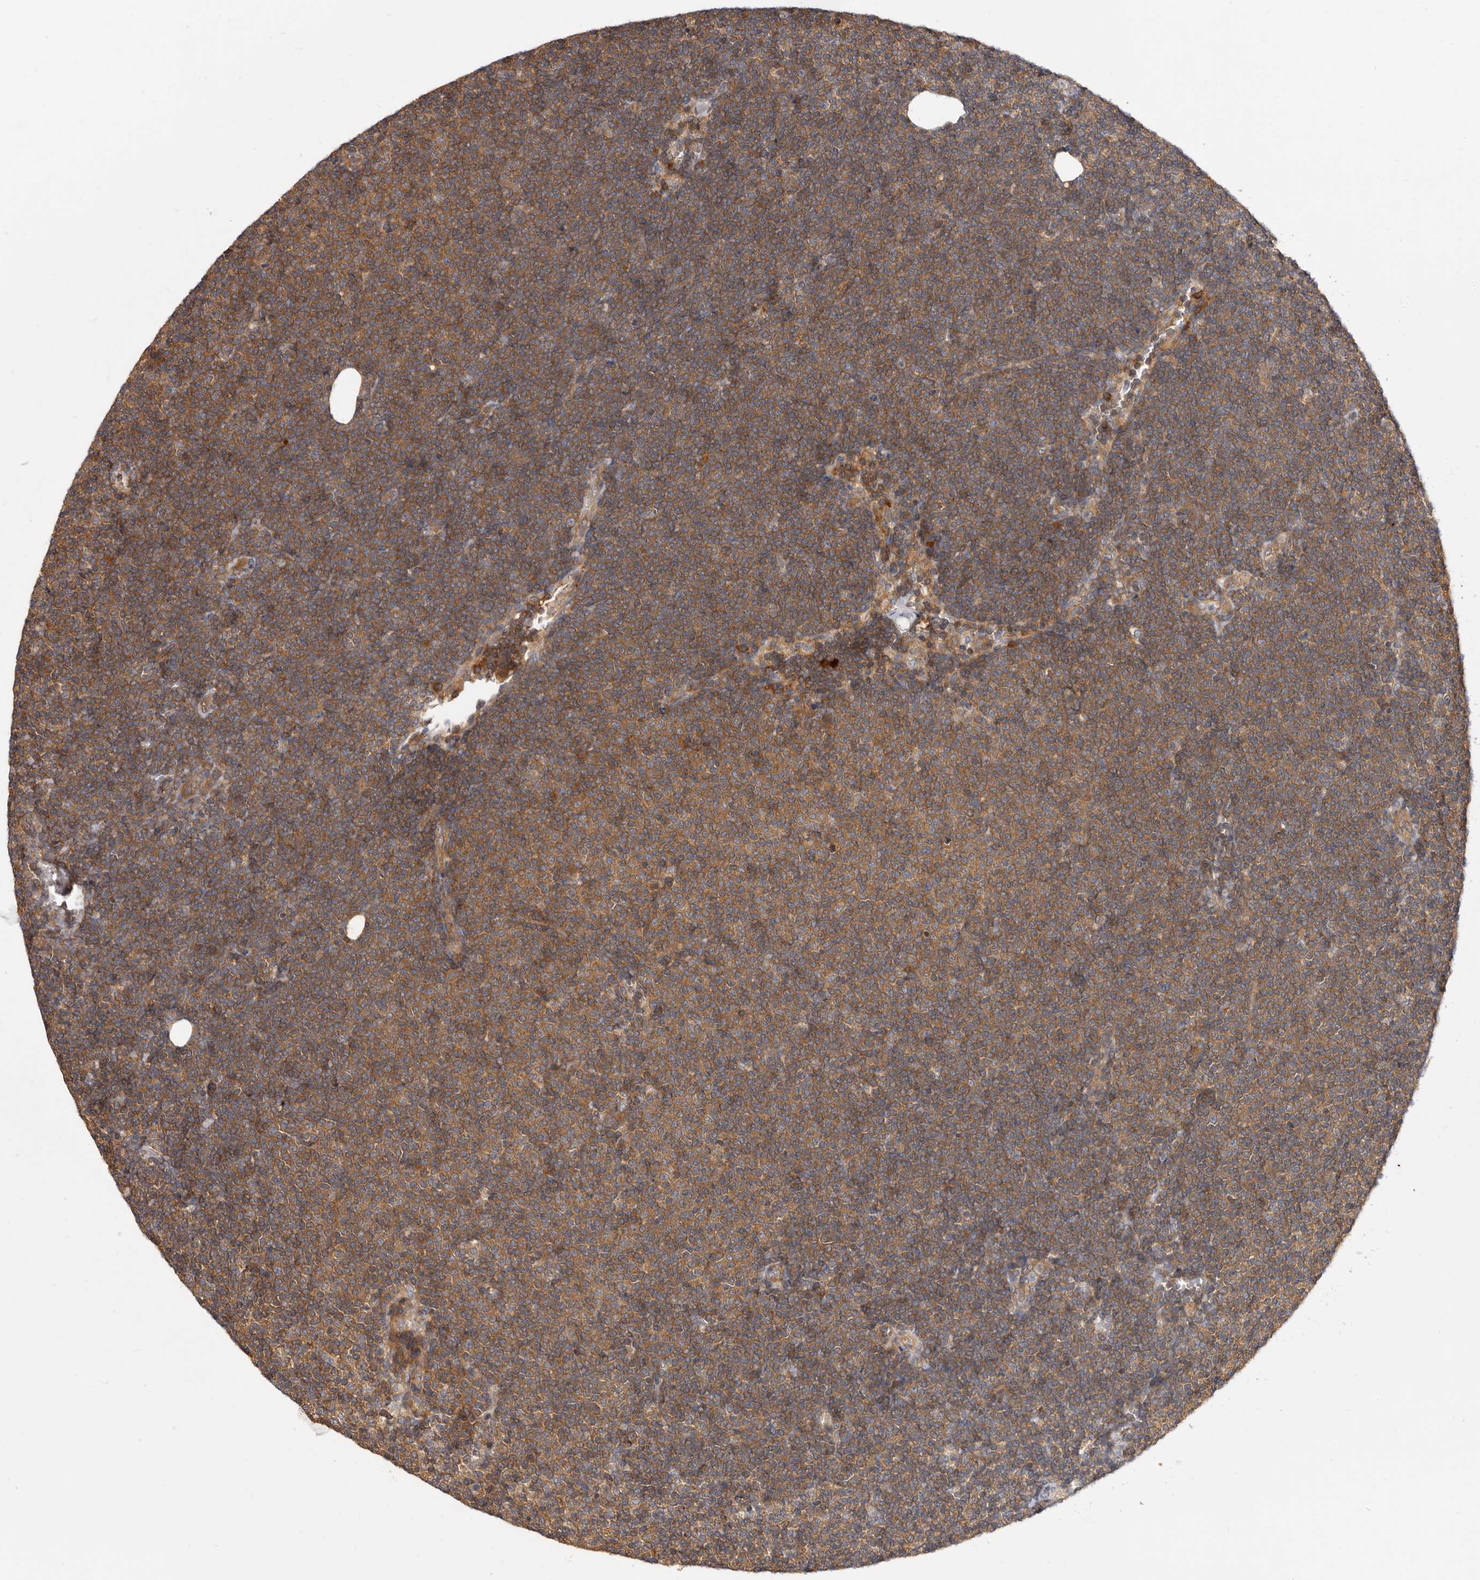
{"staining": {"intensity": "moderate", "quantity": ">75%", "location": "cytoplasmic/membranous"}, "tissue": "lymphoma", "cell_type": "Tumor cells", "image_type": "cancer", "snomed": [{"axis": "morphology", "description": "Malignant lymphoma, non-Hodgkin's type, Low grade"}, {"axis": "topography", "description": "Lymph node"}], "caption": "About >75% of tumor cells in human low-grade malignant lymphoma, non-Hodgkin's type display moderate cytoplasmic/membranous protein positivity as visualized by brown immunohistochemical staining.", "gene": "ADAMTS20", "patient": {"sex": "female", "age": 53}}